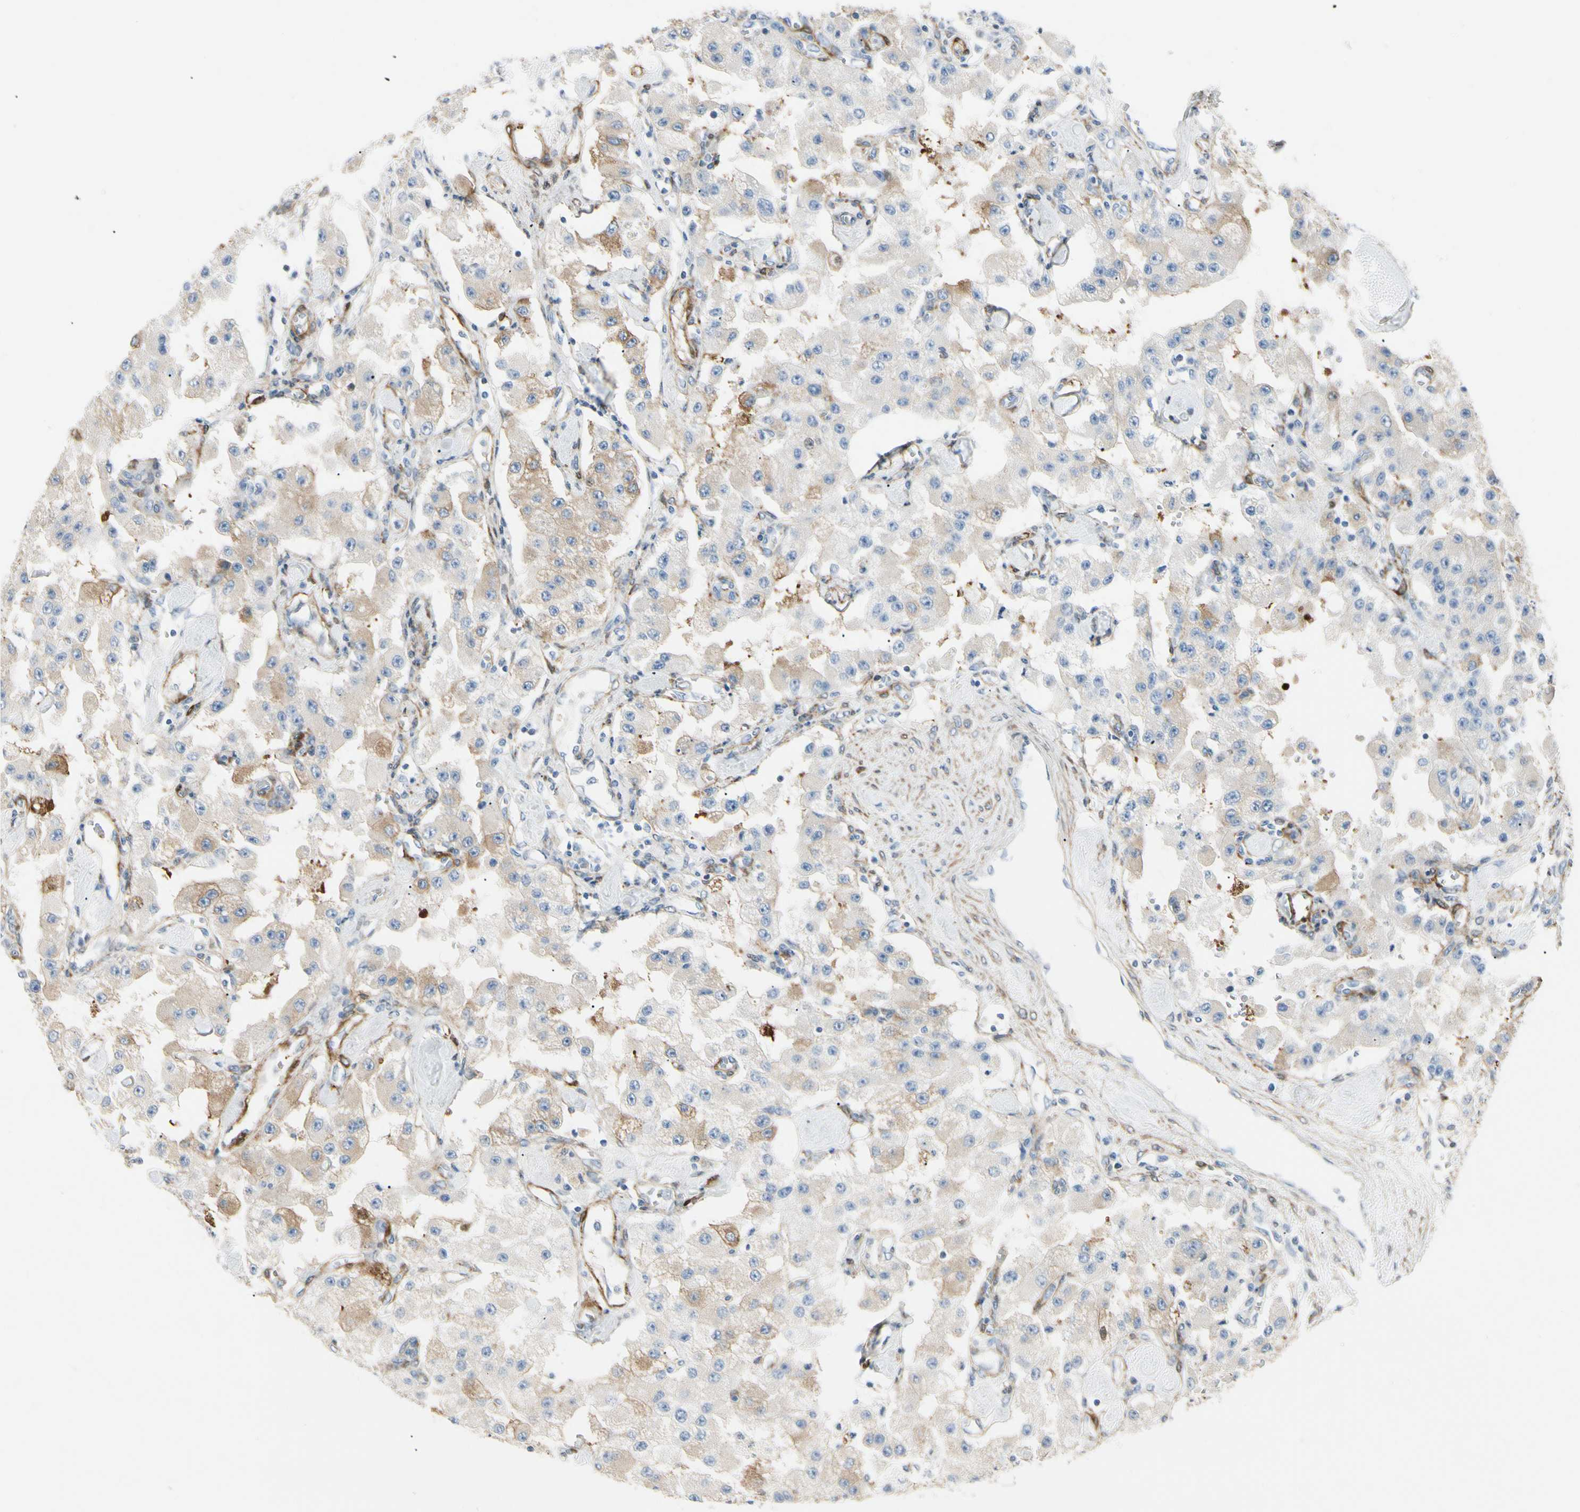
{"staining": {"intensity": "weak", "quantity": "25%-75%", "location": "cytoplasmic/membranous"}, "tissue": "carcinoid", "cell_type": "Tumor cells", "image_type": "cancer", "snomed": [{"axis": "morphology", "description": "Carcinoid, malignant, NOS"}, {"axis": "topography", "description": "Pancreas"}], "caption": "DAB (3,3'-diaminobenzidine) immunohistochemical staining of human carcinoid exhibits weak cytoplasmic/membranous protein positivity in approximately 25%-75% of tumor cells.", "gene": "AMPH", "patient": {"sex": "male", "age": 41}}